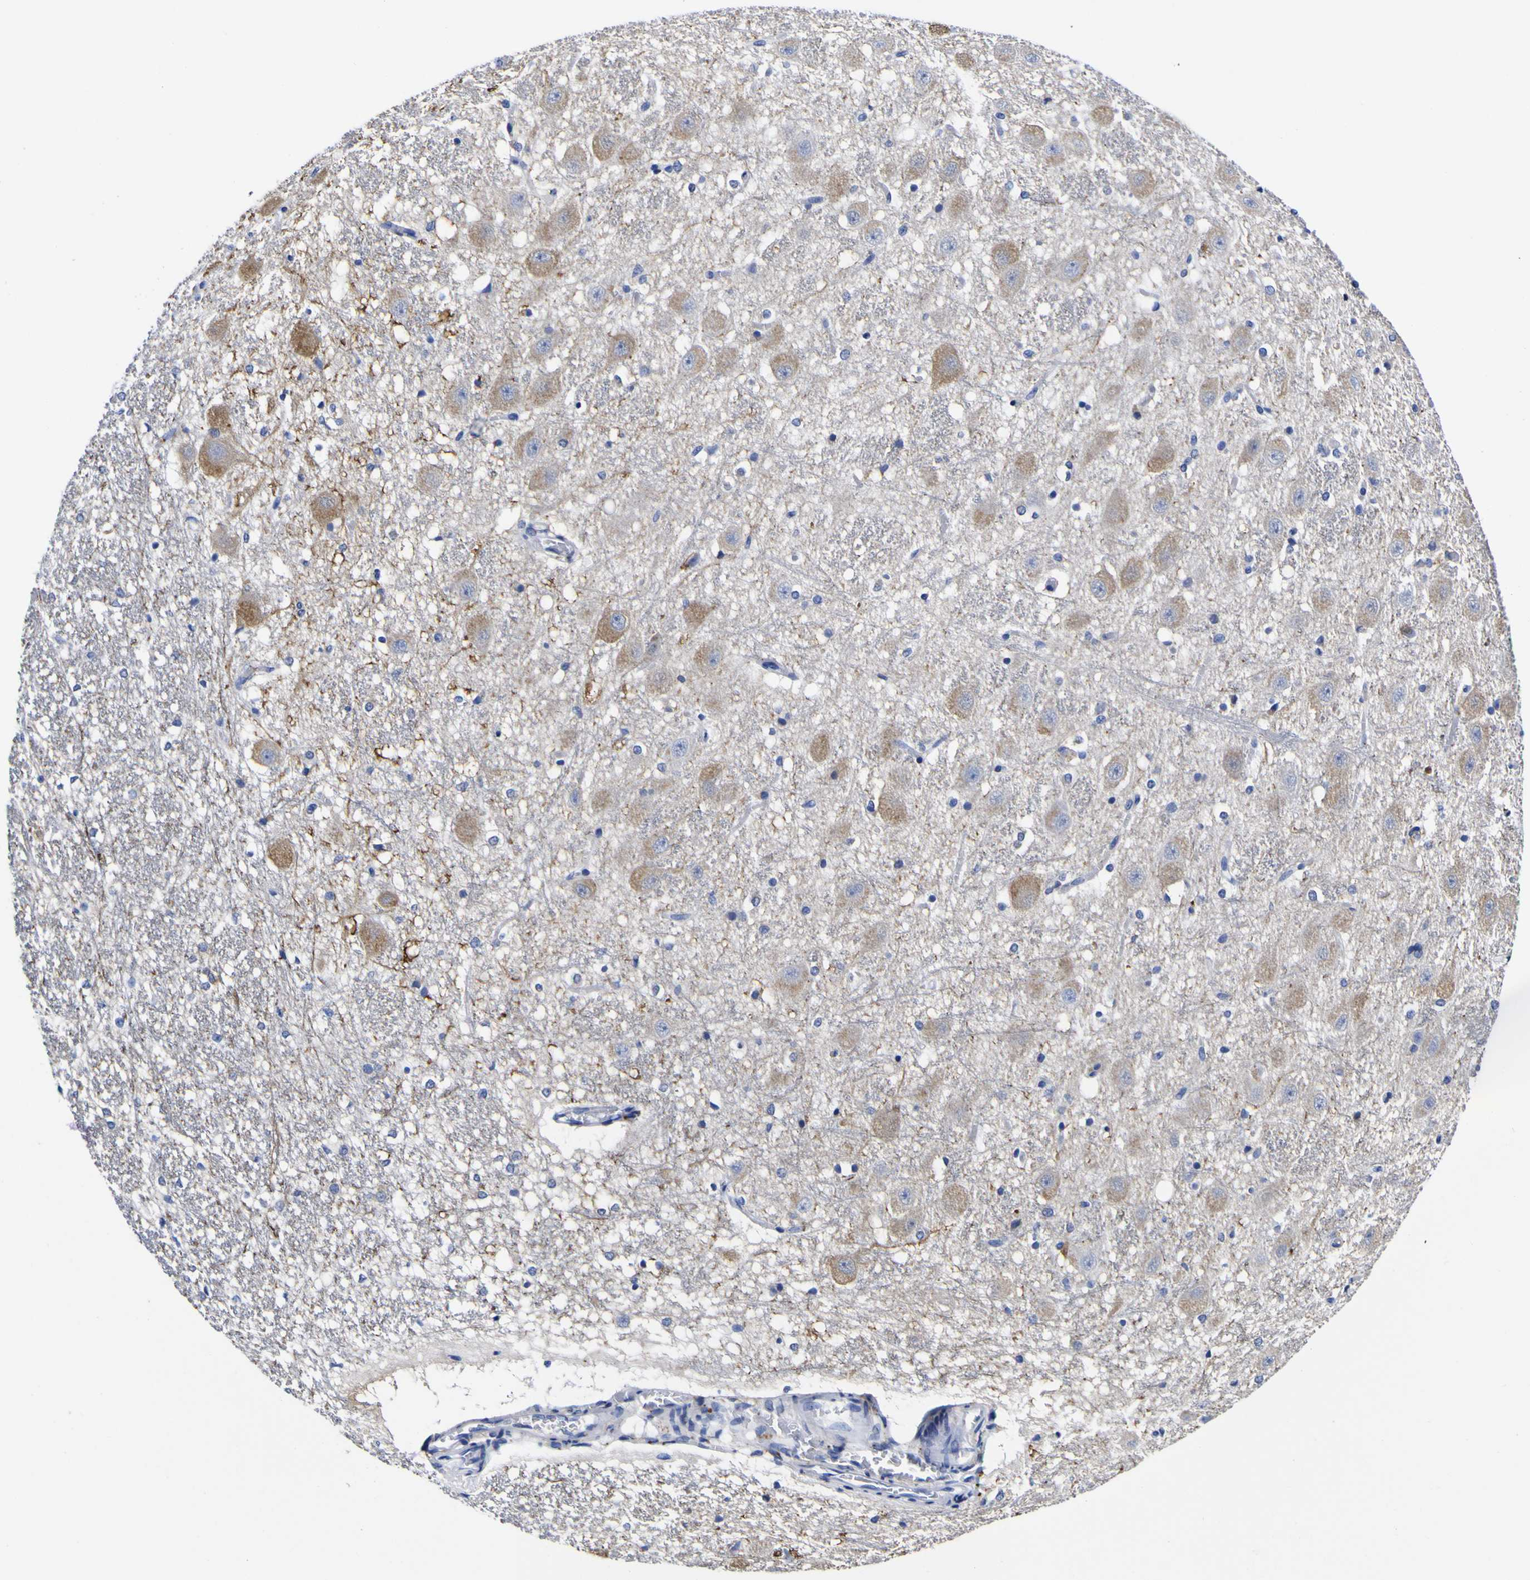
{"staining": {"intensity": "negative", "quantity": "none", "location": "none"}, "tissue": "hippocampus", "cell_type": "Glial cells", "image_type": "normal", "snomed": [{"axis": "morphology", "description": "Normal tissue, NOS"}, {"axis": "topography", "description": "Hippocampus"}], "caption": "A high-resolution photomicrograph shows immunohistochemistry (IHC) staining of unremarkable hippocampus, which demonstrates no significant positivity in glial cells.", "gene": "HLA", "patient": {"sex": "female", "age": 19}}